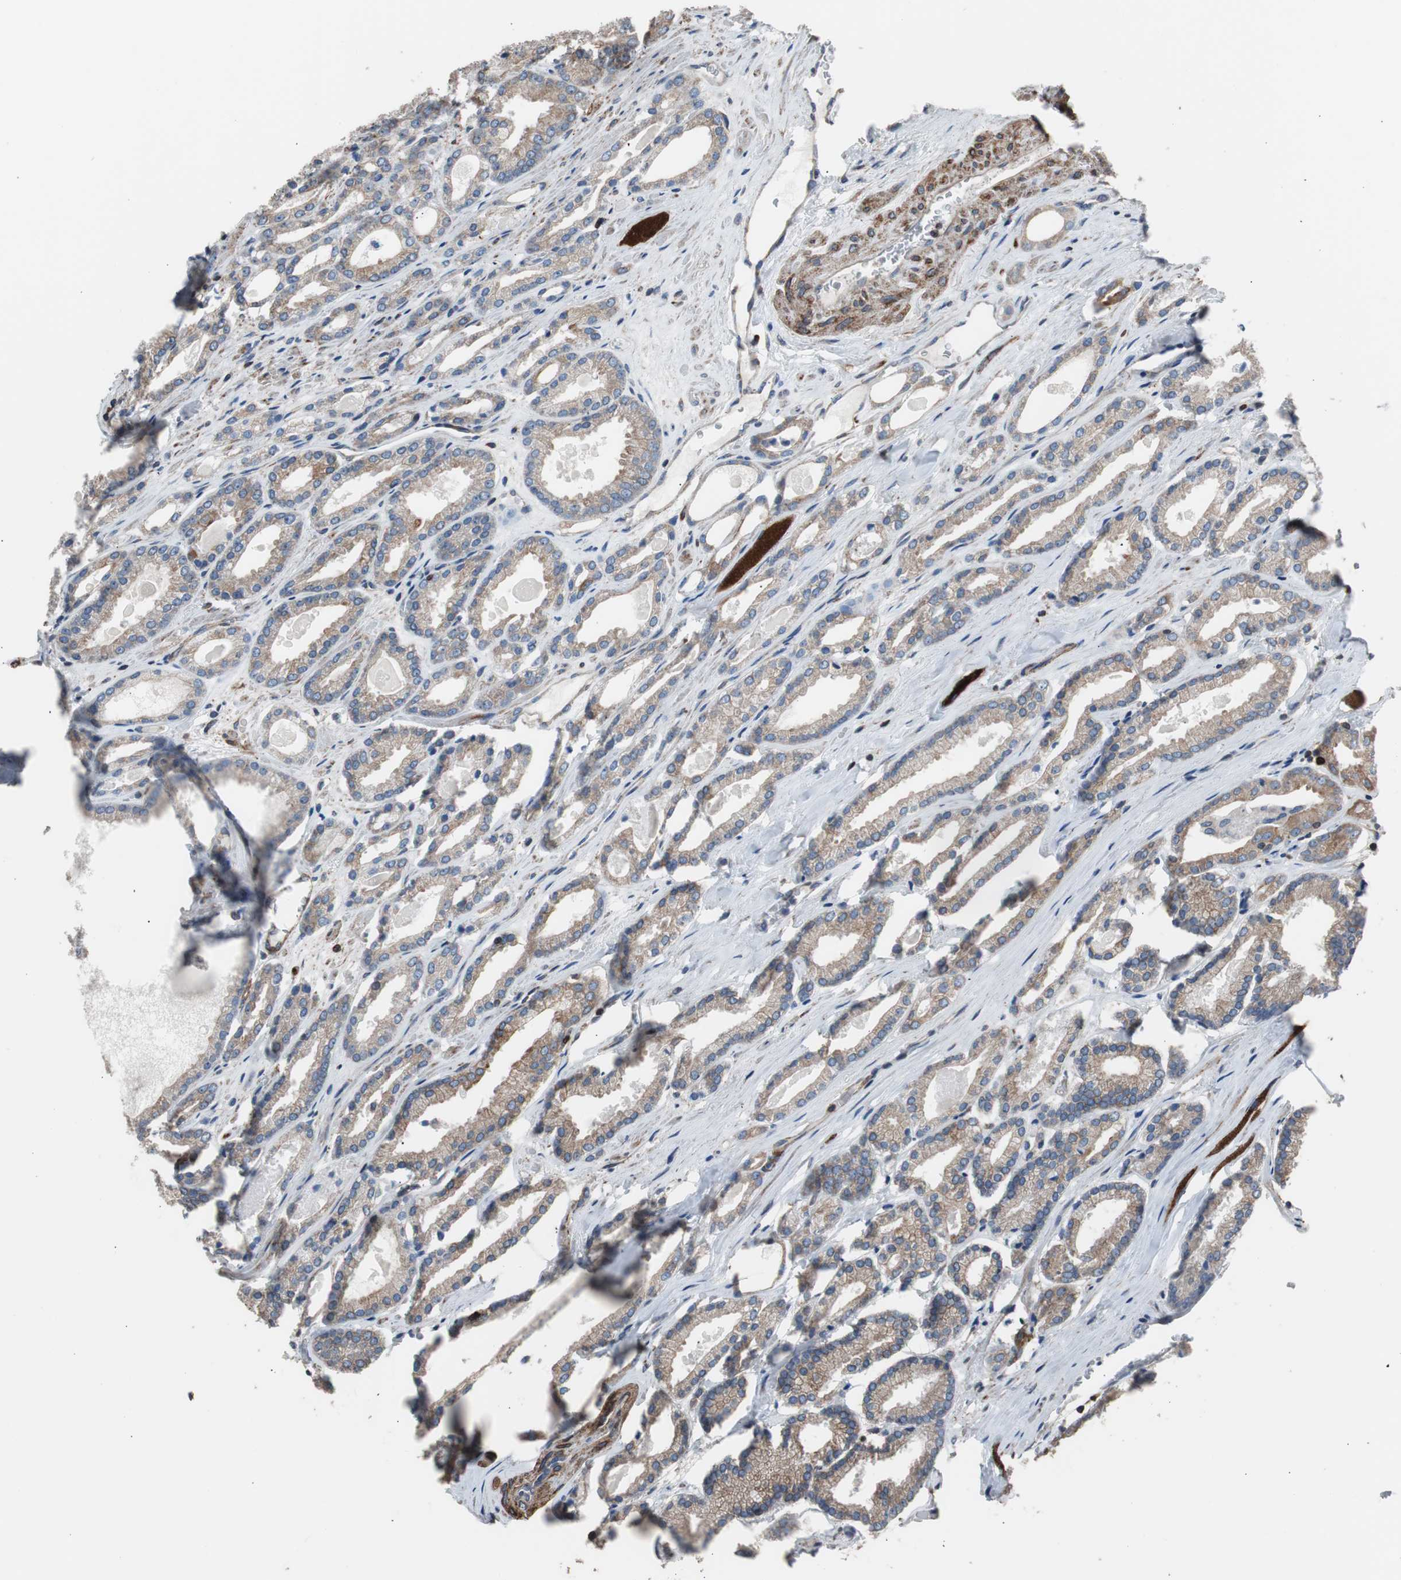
{"staining": {"intensity": "weak", "quantity": ">75%", "location": "cytoplasmic/membranous"}, "tissue": "prostate cancer", "cell_type": "Tumor cells", "image_type": "cancer", "snomed": [{"axis": "morphology", "description": "Adenocarcinoma, Low grade"}, {"axis": "topography", "description": "Prostate"}], "caption": "Immunohistochemical staining of prostate cancer displays low levels of weak cytoplasmic/membranous protein positivity in approximately >75% of tumor cells. The staining was performed using DAB (3,3'-diaminobenzidine), with brown indicating positive protein expression. Nuclei are stained blue with hematoxylin.", "gene": "PBXIP1", "patient": {"sex": "male", "age": 59}}